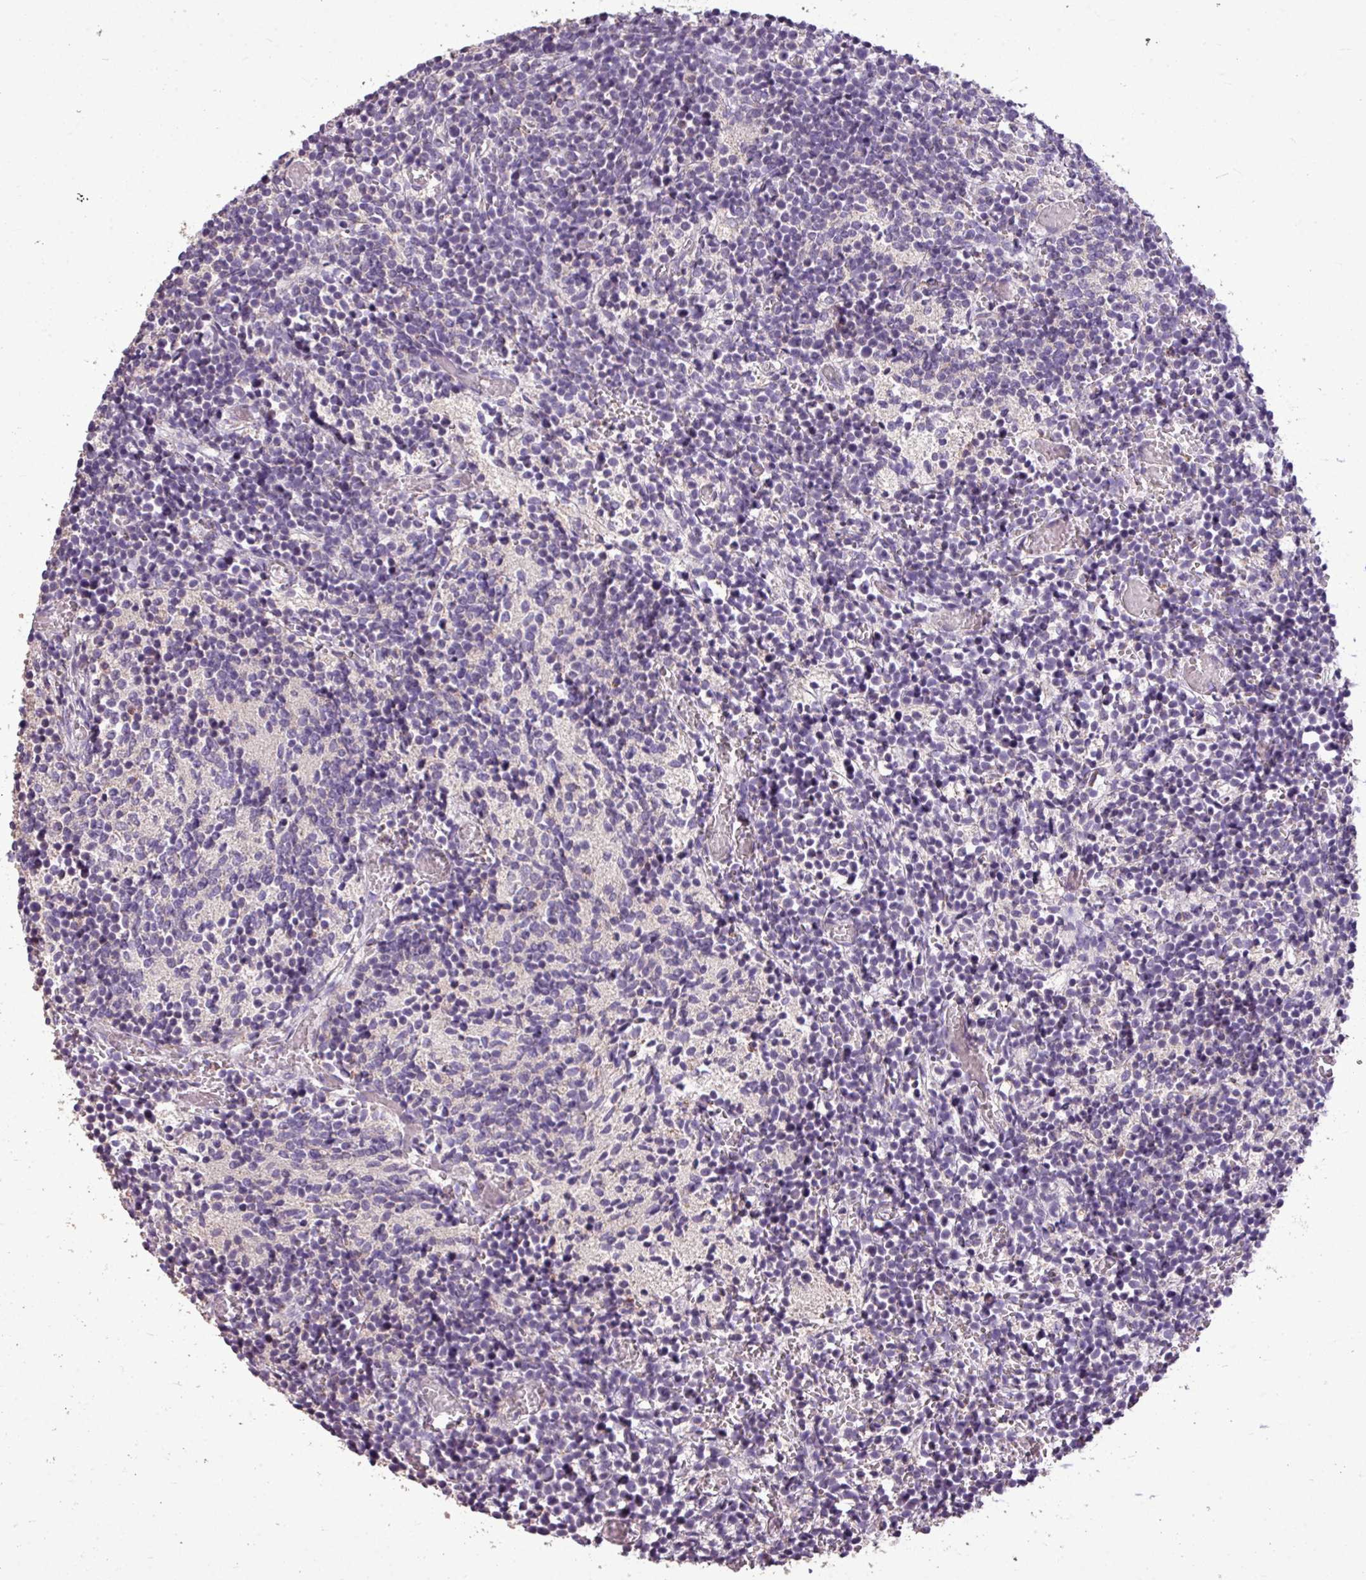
{"staining": {"intensity": "negative", "quantity": "none", "location": "none"}, "tissue": "glioma", "cell_type": "Tumor cells", "image_type": "cancer", "snomed": [{"axis": "morphology", "description": "Glioma, malignant, Low grade"}, {"axis": "topography", "description": "Brain"}], "caption": "Photomicrograph shows no protein staining in tumor cells of malignant glioma (low-grade) tissue. Nuclei are stained in blue.", "gene": "ALDH2", "patient": {"sex": "female", "age": 1}}